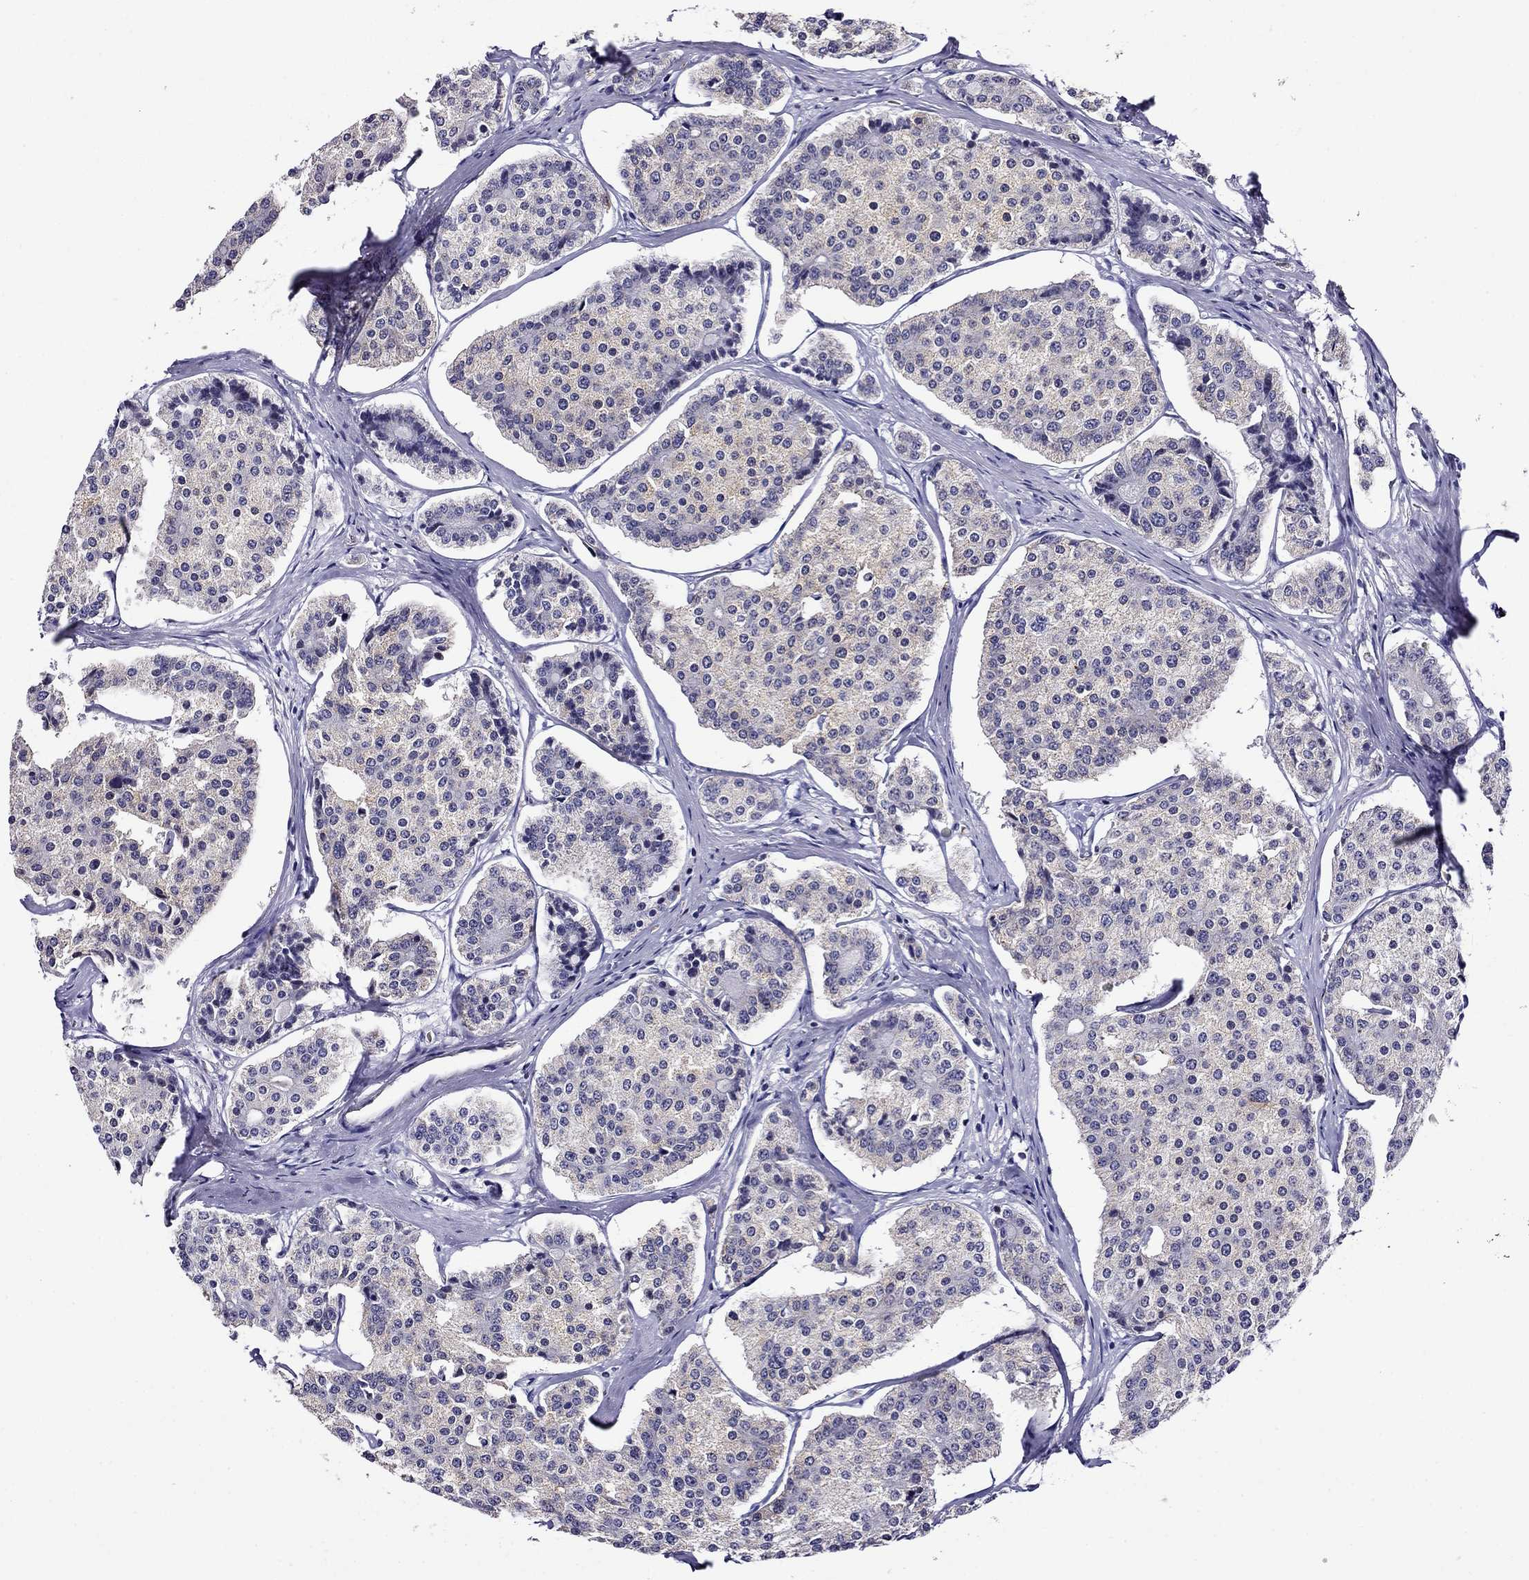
{"staining": {"intensity": "negative", "quantity": "none", "location": "none"}, "tissue": "carcinoid", "cell_type": "Tumor cells", "image_type": "cancer", "snomed": [{"axis": "morphology", "description": "Carcinoid, malignant, NOS"}, {"axis": "topography", "description": "Small intestine"}], "caption": "Tumor cells show no significant expression in carcinoid.", "gene": "SCG2", "patient": {"sex": "female", "age": 65}}